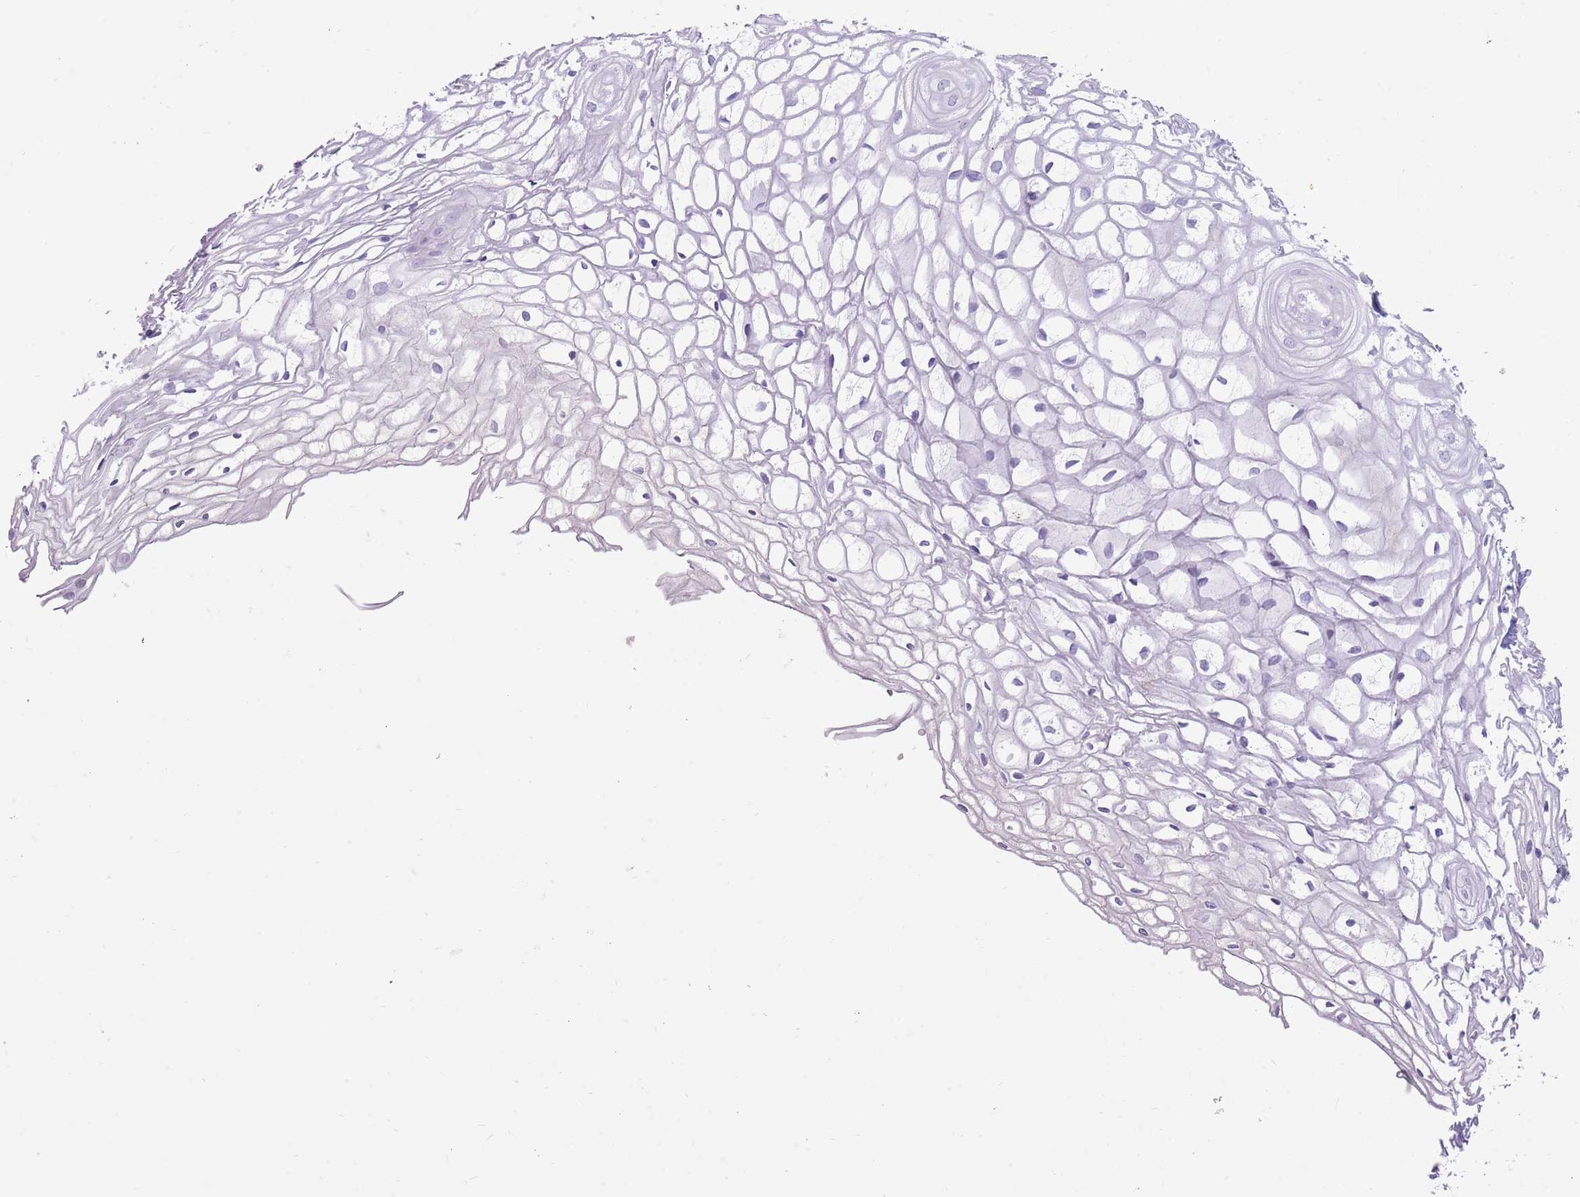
{"staining": {"intensity": "negative", "quantity": "none", "location": "none"}, "tissue": "vagina", "cell_type": "Squamous epithelial cells", "image_type": "normal", "snomed": [{"axis": "morphology", "description": "Normal tissue, NOS"}, {"axis": "topography", "description": "Vagina"}], "caption": "Immunohistochemical staining of benign human vagina displays no significant expression in squamous epithelial cells.", "gene": "TOX2", "patient": {"sex": "female", "age": 34}}